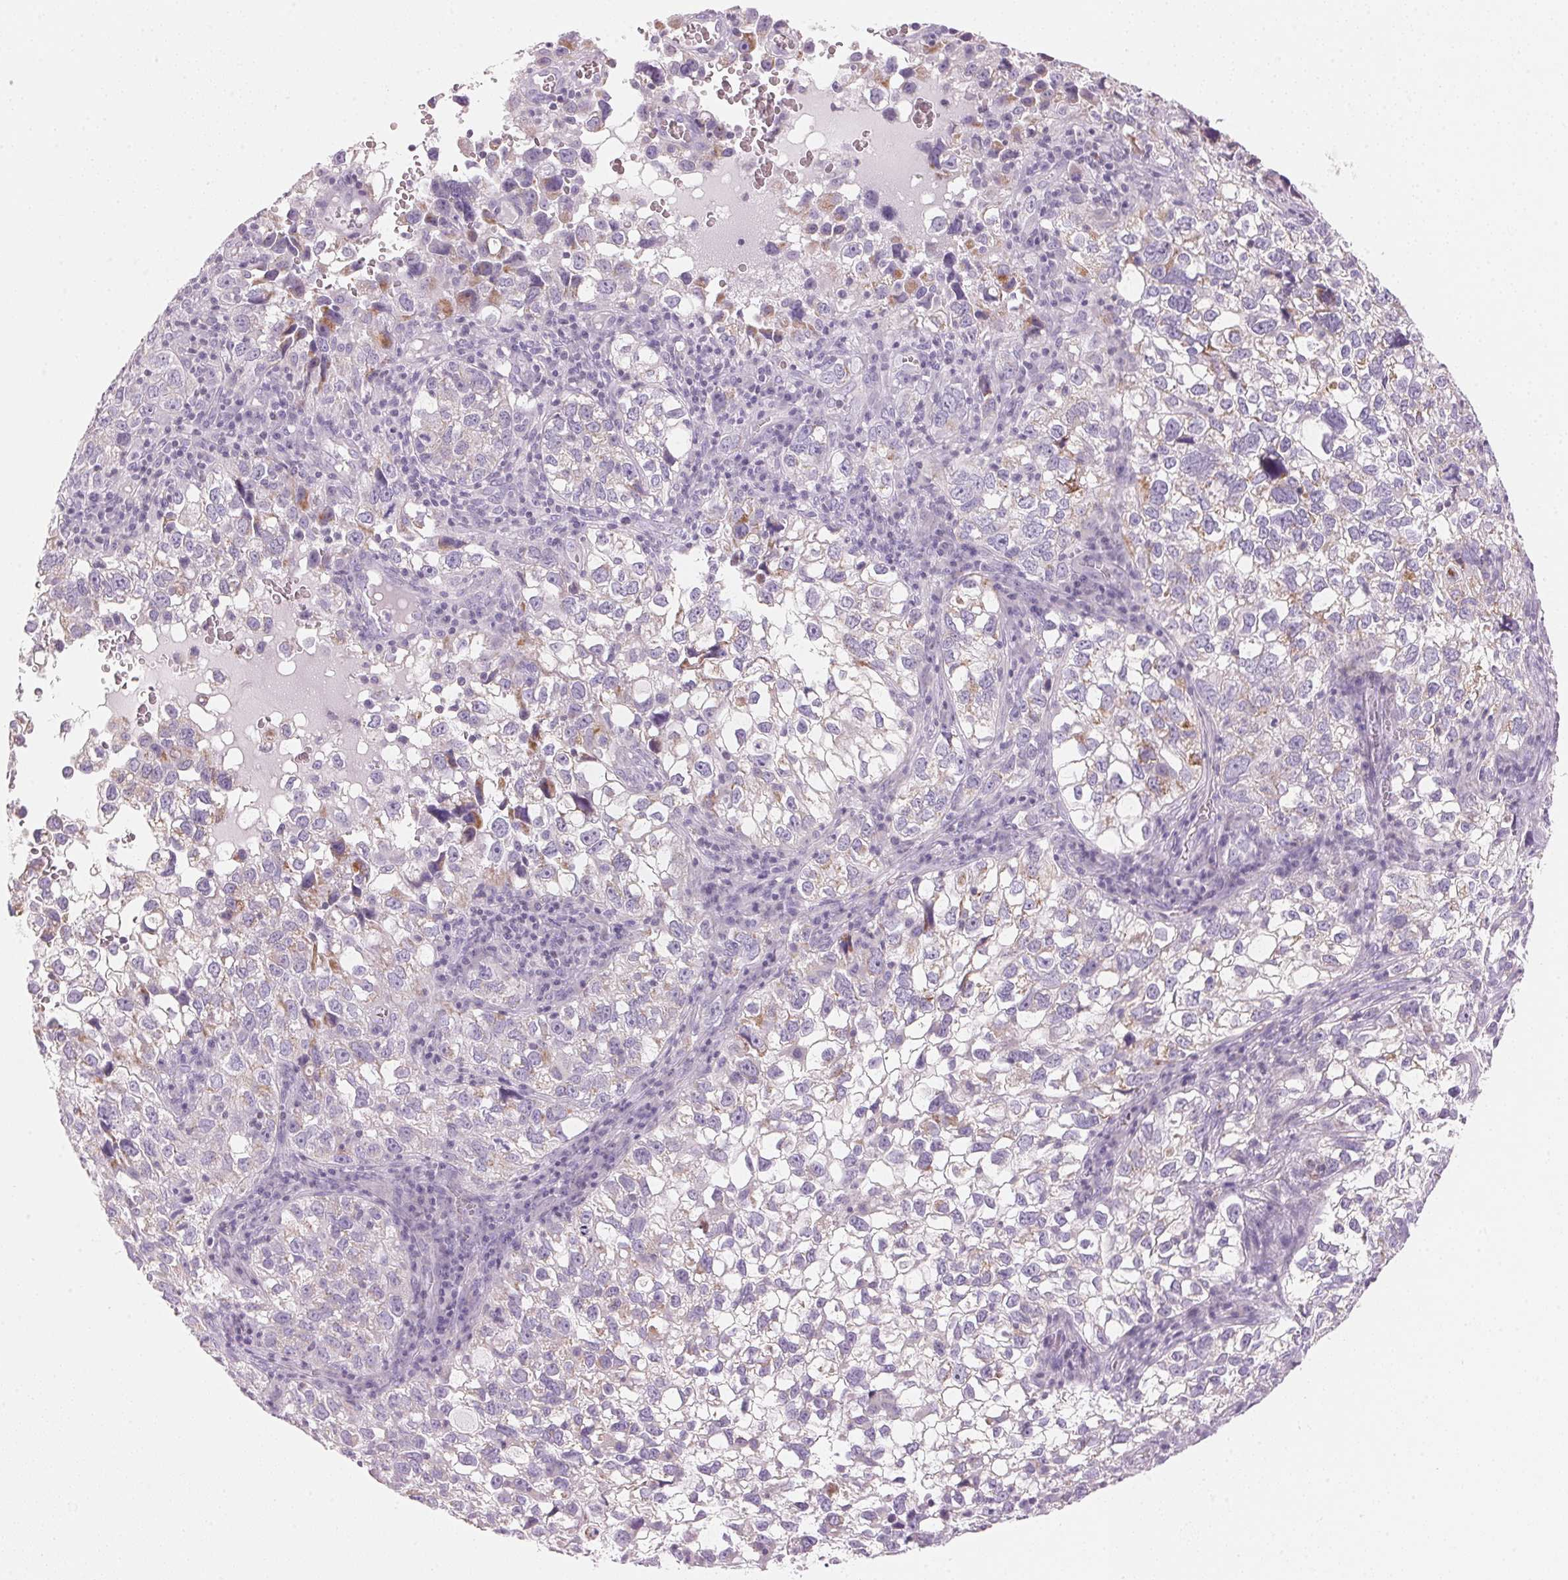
{"staining": {"intensity": "weak", "quantity": "<25%", "location": "cytoplasmic/membranous"}, "tissue": "cervical cancer", "cell_type": "Tumor cells", "image_type": "cancer", "snomed": [{"axis": "morphology", "description": "Squamous cell carcinoma, NOS"}, {"axis": "topography", "description": "Cervix"}], "caption": "High power microscopy photomicrograph of an immunohistochemistry histopathology image of squamous cell carcinoma (cervical), revealing no significant staining in tumor cells.", "gene": "CYP11B1", "patient": {"sex": "female", "age": 55}}